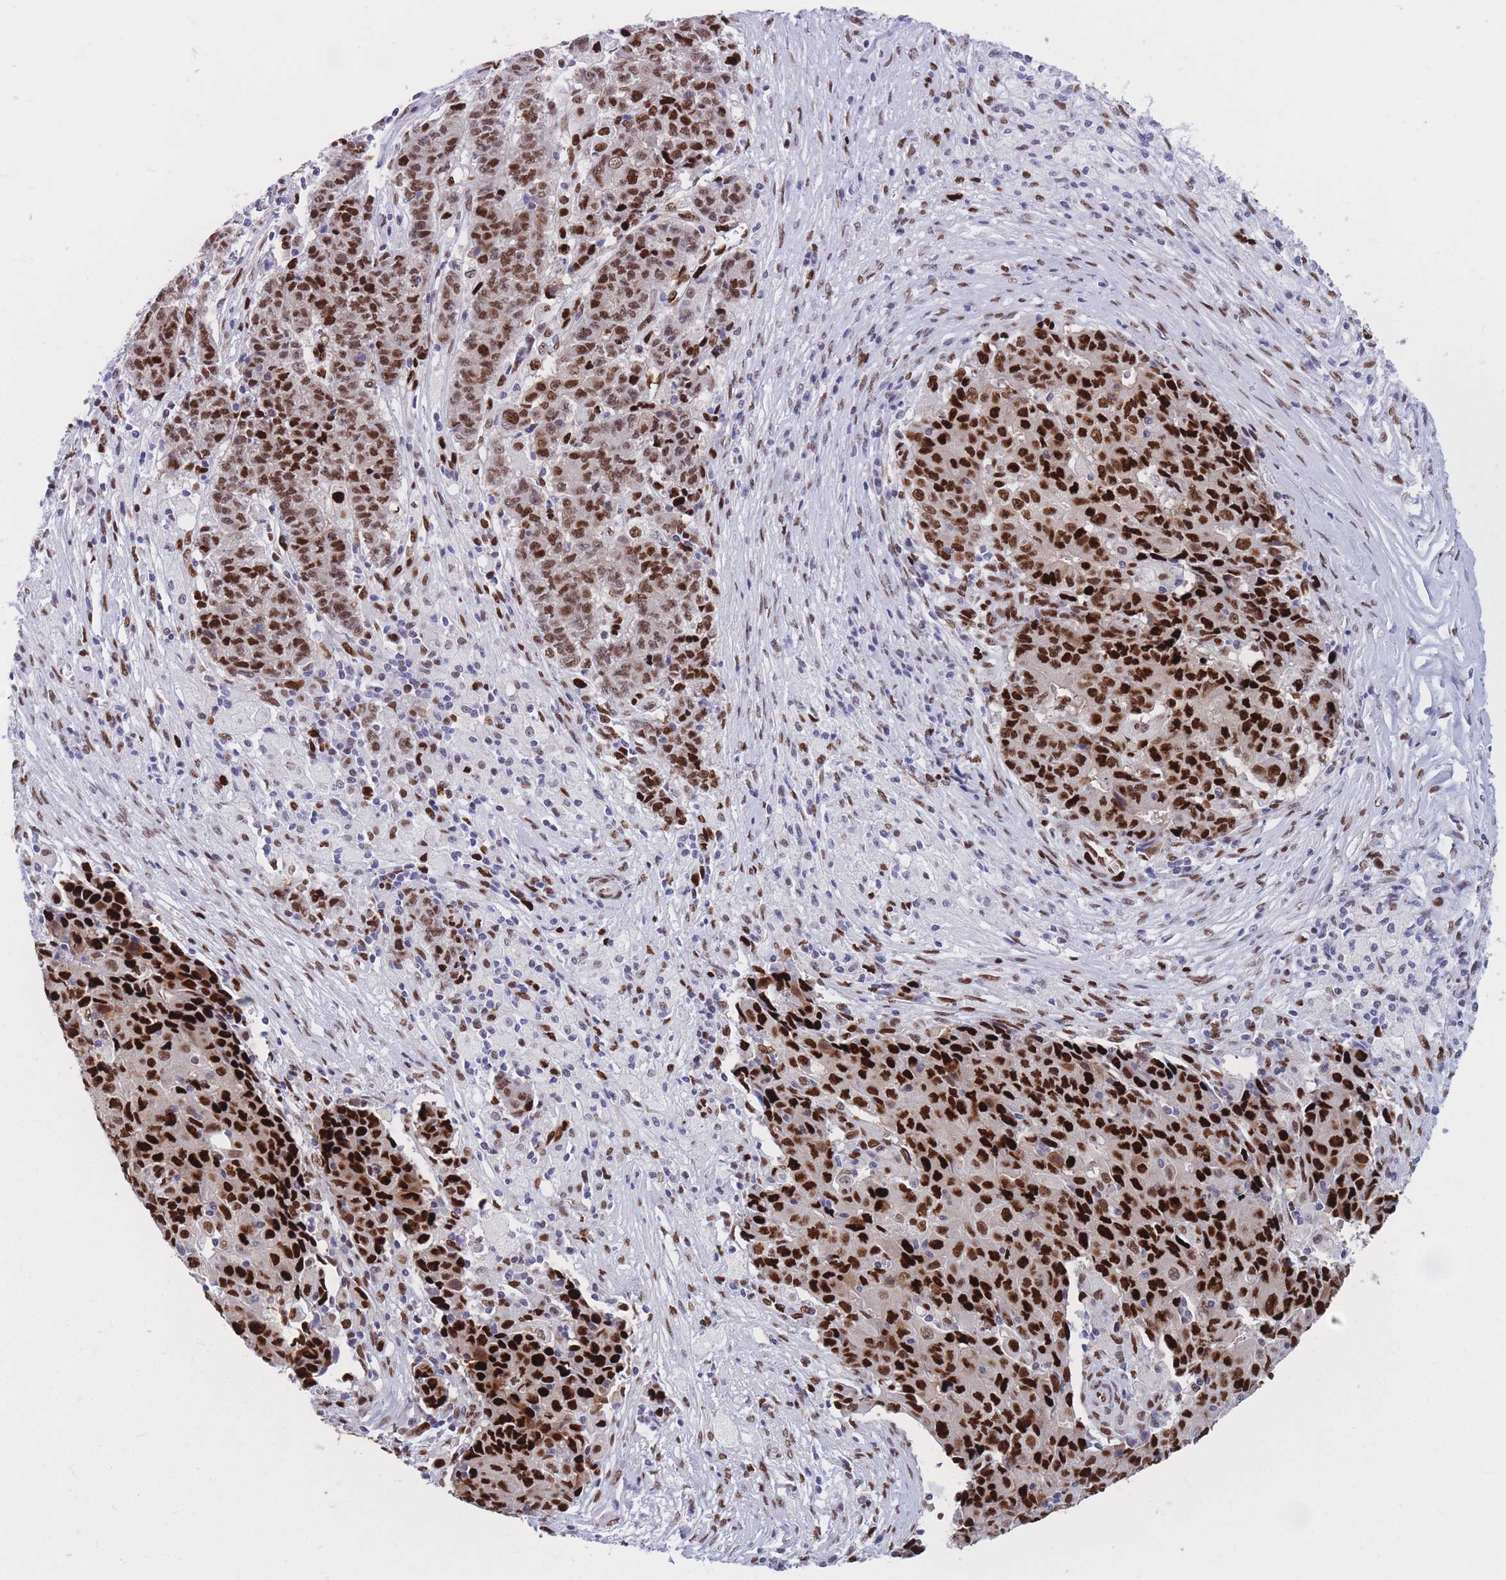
{"staining": {"intensity": "strong", "quantity": ">75%", "location": "nuclear"}, "tissue": "ovarian cancer", "cell_type": "Tumor cells", "image_type": "cancer", "snomed": [{"axis": "morphology", "description": "Carcinoma, endometroid"}, {"axis": "topography", "description": "Ovary"}], "caption": "Strong nuclear expression is appreciated in approximately >75% of tumor cells in endometroid carcinoma (ovarian). The staining is performed using DAB (3,3'-diaminobenzidine) brown chromogen to label protein expression. The nuclei are counter-stained blue using hematoxylin.", "gene": "NASP", "patient": {"sex": "female", "age": 42}}